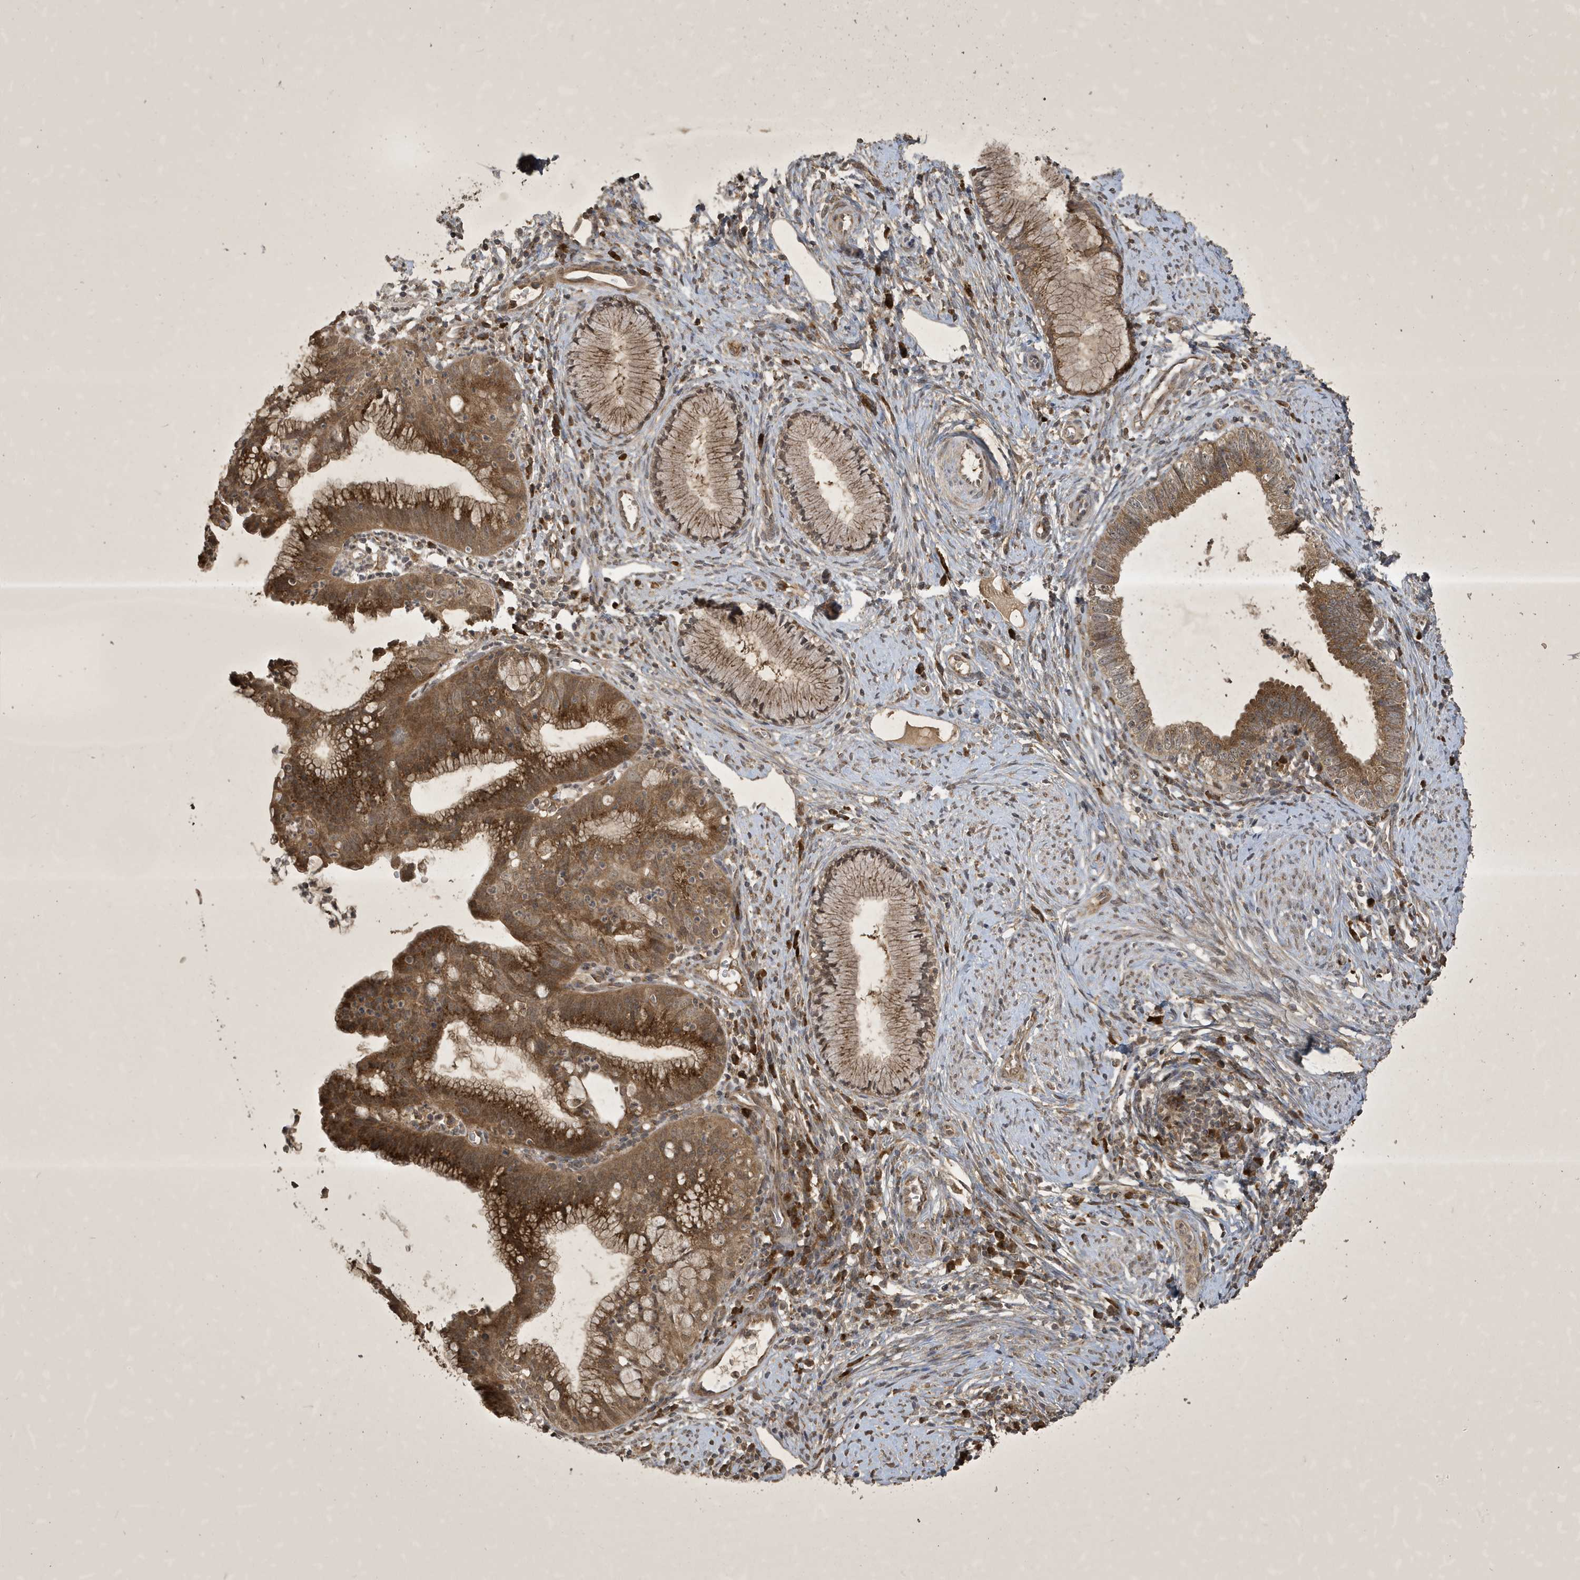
{"staining": {"intensity": "strong", "quantity": ">75%", "location": "cytoplasmic/membranous"}, "tissue": "cervical cancer", "cell_type": "Tumor cells", "image_type": "cancer", "snomed": [{"axis": "morphology", "description": "Adenocarcinoma, NOS"}, {"axis": "topography", "description": "Cervix"}], "caption": "Cervical adenocarcinoma stained with a brown dye reveals strong cytoplasmic/membranous positive positivity in approximately >75% of tumor cells.", "gene": "STX10", "patient": {"sex": "female", "age": 36}}